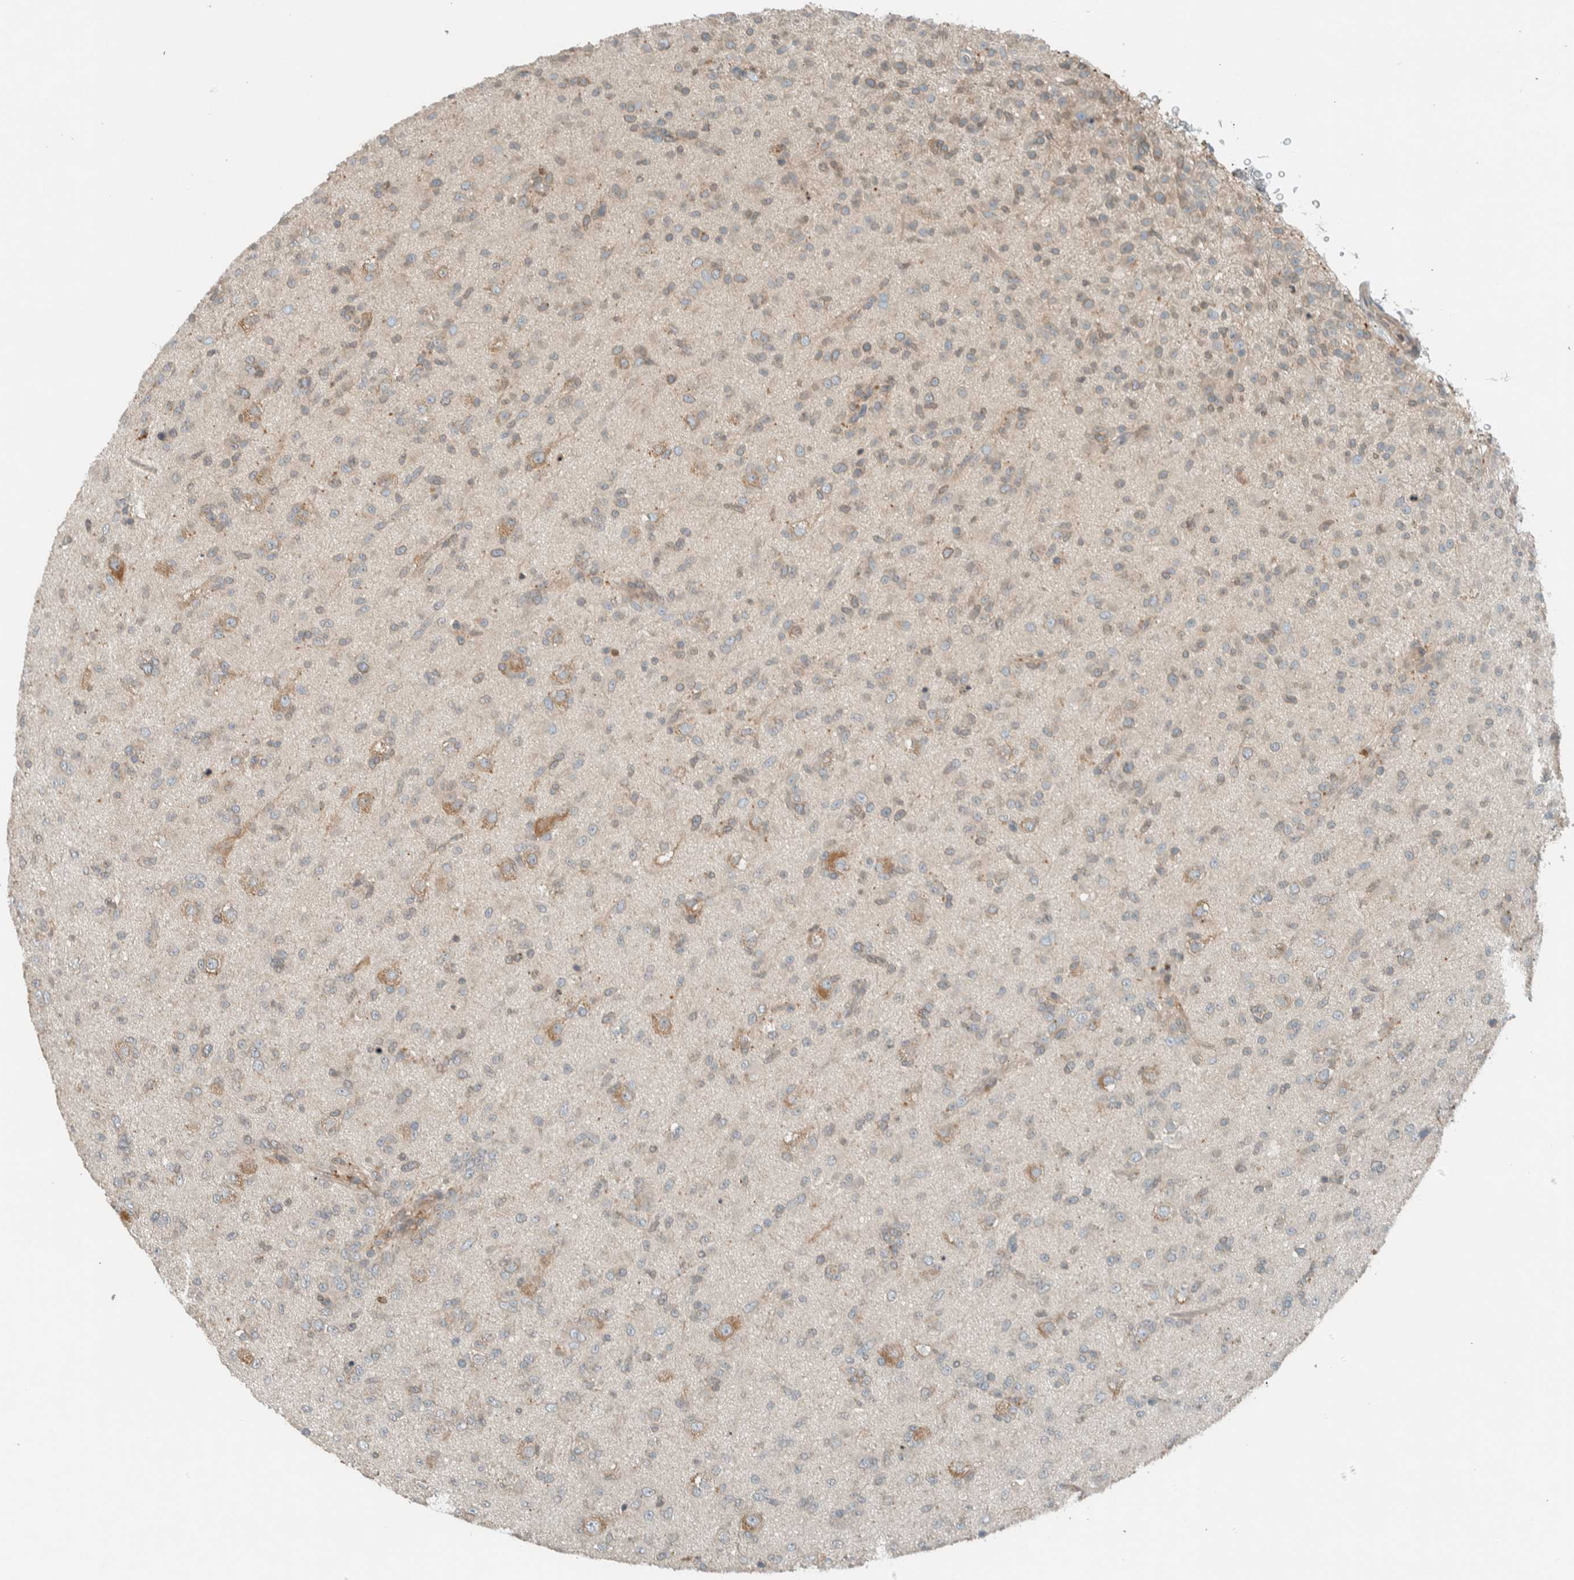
{"staining": {"intensity": "weak", "quantity": "25%-75%", "location": "cytoplasmic/membranous"}, "tissue": "glioma", "cell_type": "Tumor cells", "image_type": "cancer", "snomed": [{"axis": "morphology", "description": "Glioma, malignant, Low grade"}, {"axis": "topography", "description": "Brain"}], "caption": "Immunohistochemical staining of glioma shows low levels of weak cytoplasmic/membranous positivity in approximately 25%-75% of tumor cells. (DAB (3,3'-diaminobenzidine) IHC with brightfield microscopy, high magnification).", "gene": "SEL1L", "patient": {"sex": "male", "age": 65}}